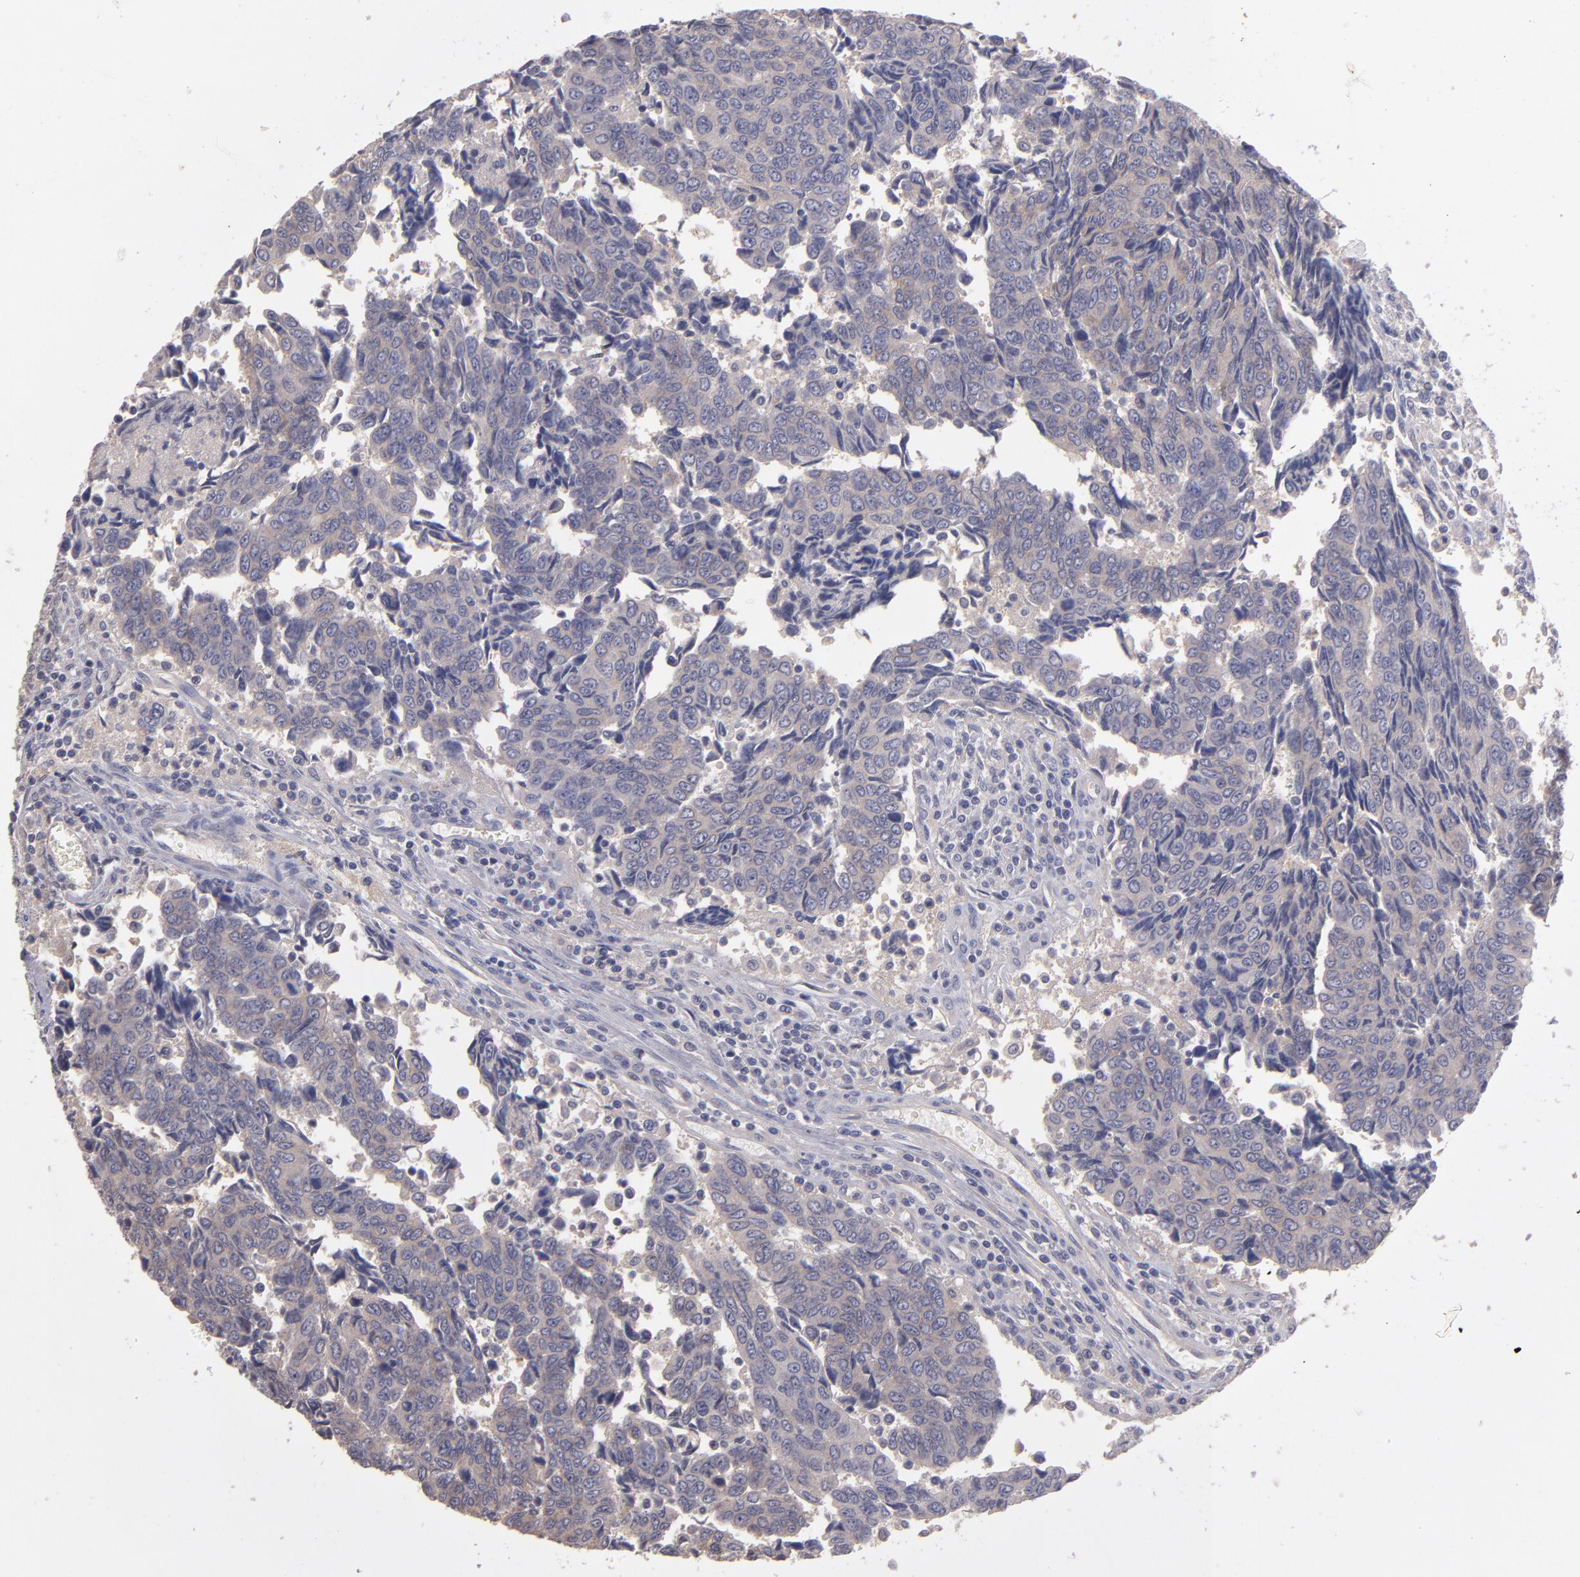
{"staining": {"intensity": "negative", "quantity": "none", "location": "none"}, "tissue": "urothelial cancer", "cell_type": "Tumor cells", "image_type": "cancer", "snomed": [{"axis": "morphology", "description": "Urothelial carcinoma, High grade"}, {"axis": "topography", "description": "Urinary bladder"}], "caption": "Tumor cells show no significant positivity in urothelial cancer.", "gene": "GNAZ", "patient": {"sex": "male", "age": 86}}